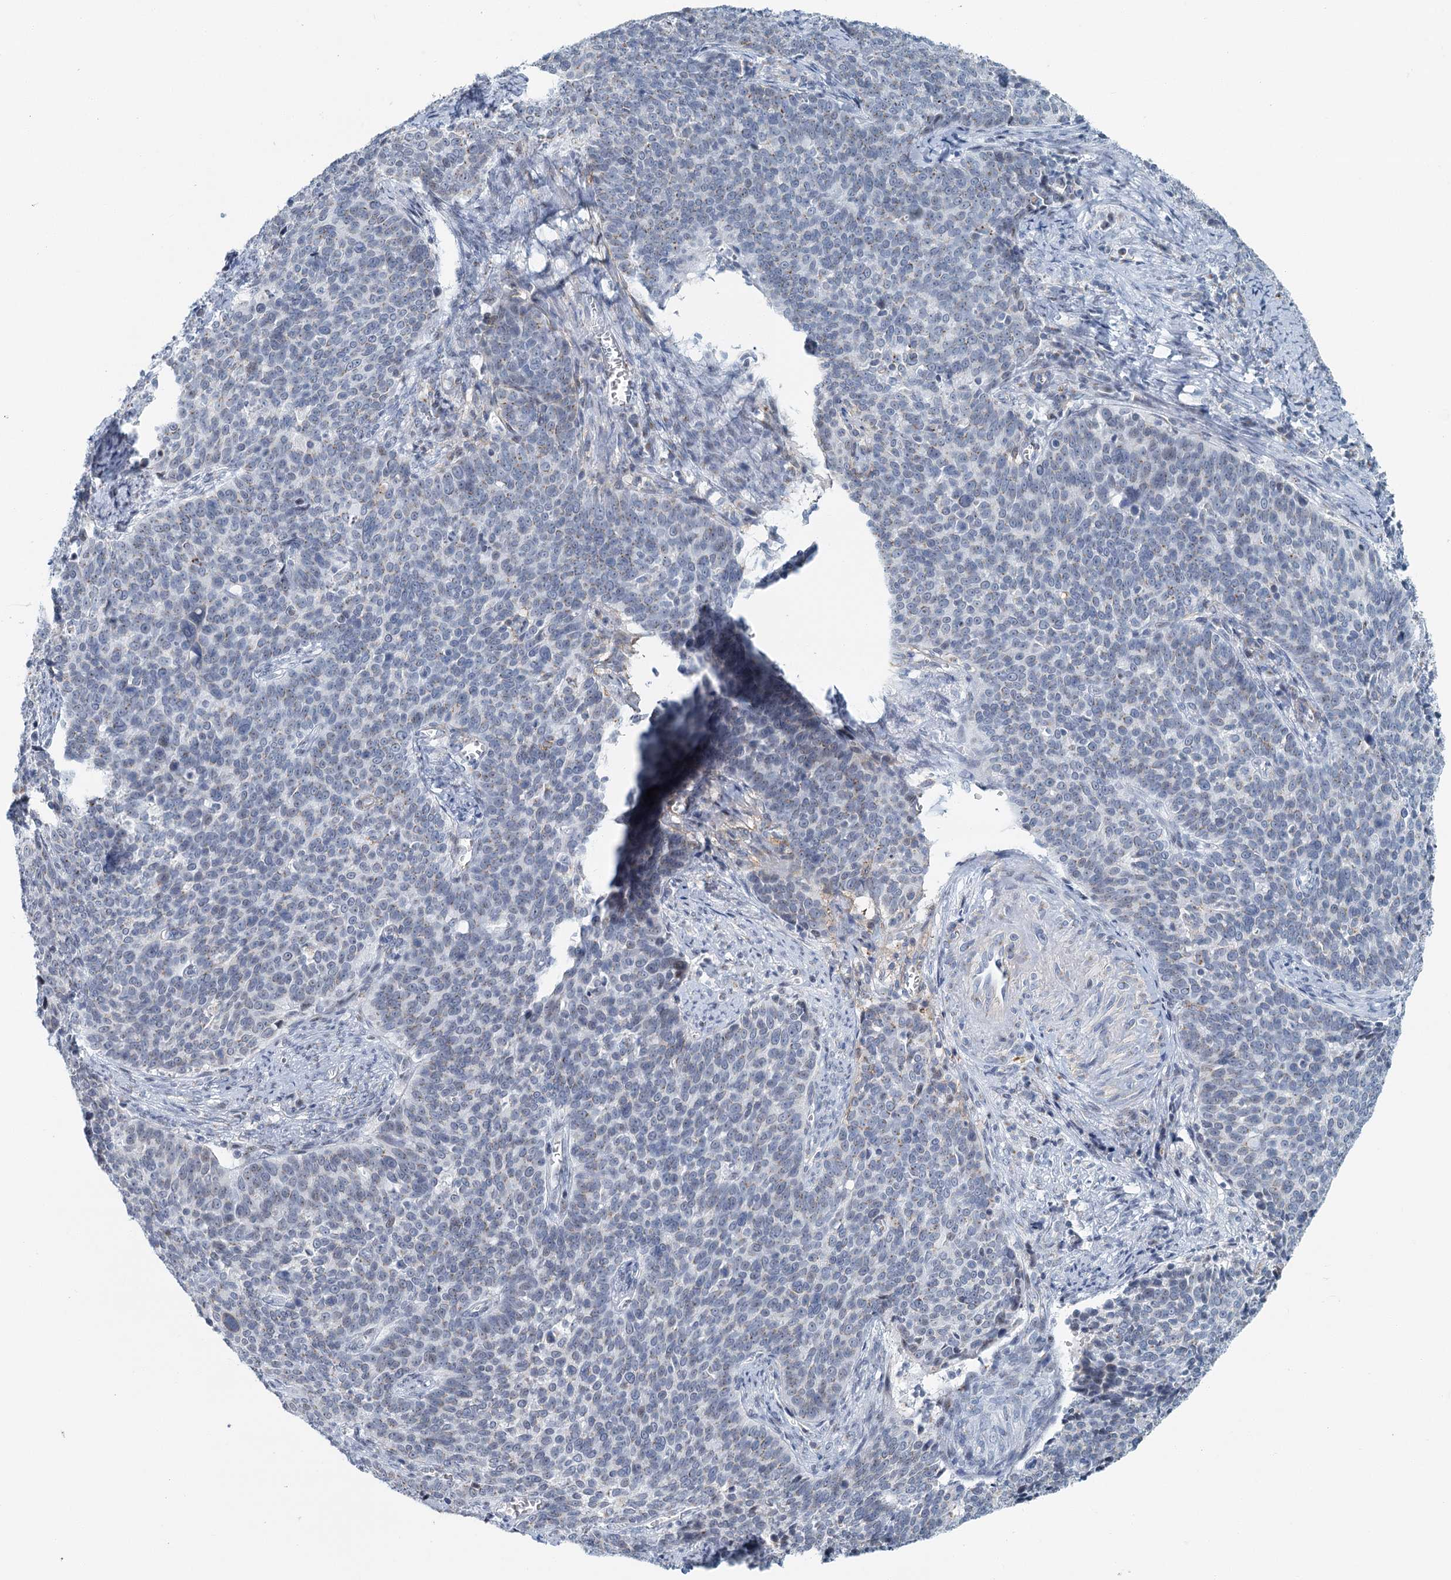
{"staining": {"intensity": "negative", "quantity": "none", "location": "none"}, "tissue": "cervical cancer", "cell_type": "Tumor cells", "image_type": "cancer", "snomed": [{"axis": "morphology", "description": "Squamous cell carcinoma, NOS"}, {"axis": "topography", "description": "Cervix"}], "caption": "DAB immunohistochemical staining of cervical cancer reveals no significant staining in tumor cells.", "gene": "ZNF527", "patient": {"sex": "female", "age": 39}}